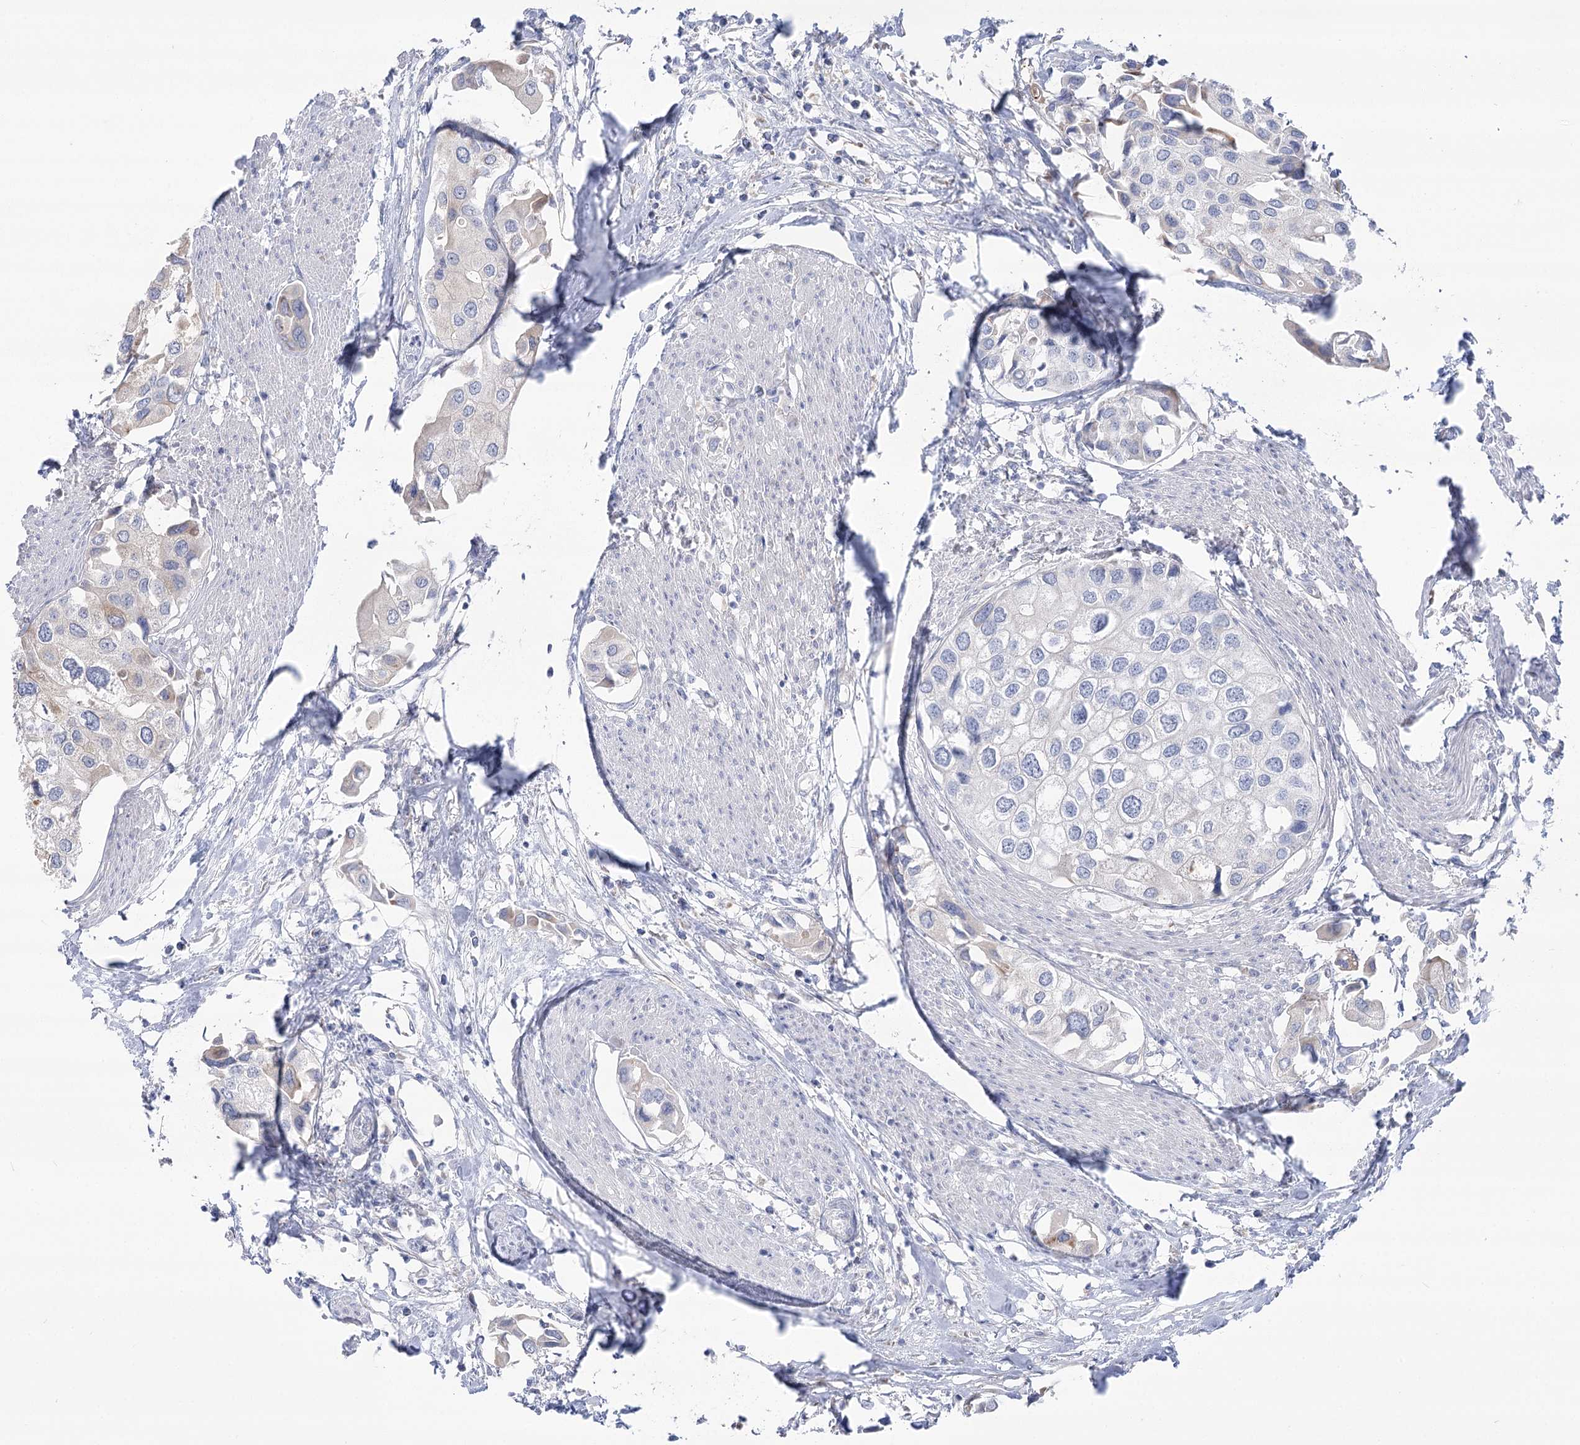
{"staining": {"intensity": "negative", "quantity": "none", "location": "none"}, "tissue": "urothelial cancer", "cell_type": "Tumor cells", "image_type": "cancer", "snomed": [{"axis": "morphology", "description": "Urothelial carcinoma, High grade"}, {"axis": "topography", "description": "Urinary bladder"}], "caption": "An immunohistochemistry (IHC) image of urothelial cancer is shown. There is no staining in tumor cells of urothelial cancer.", "gene": "SIAE", "patient": {"sex": "male", "age": 64}}